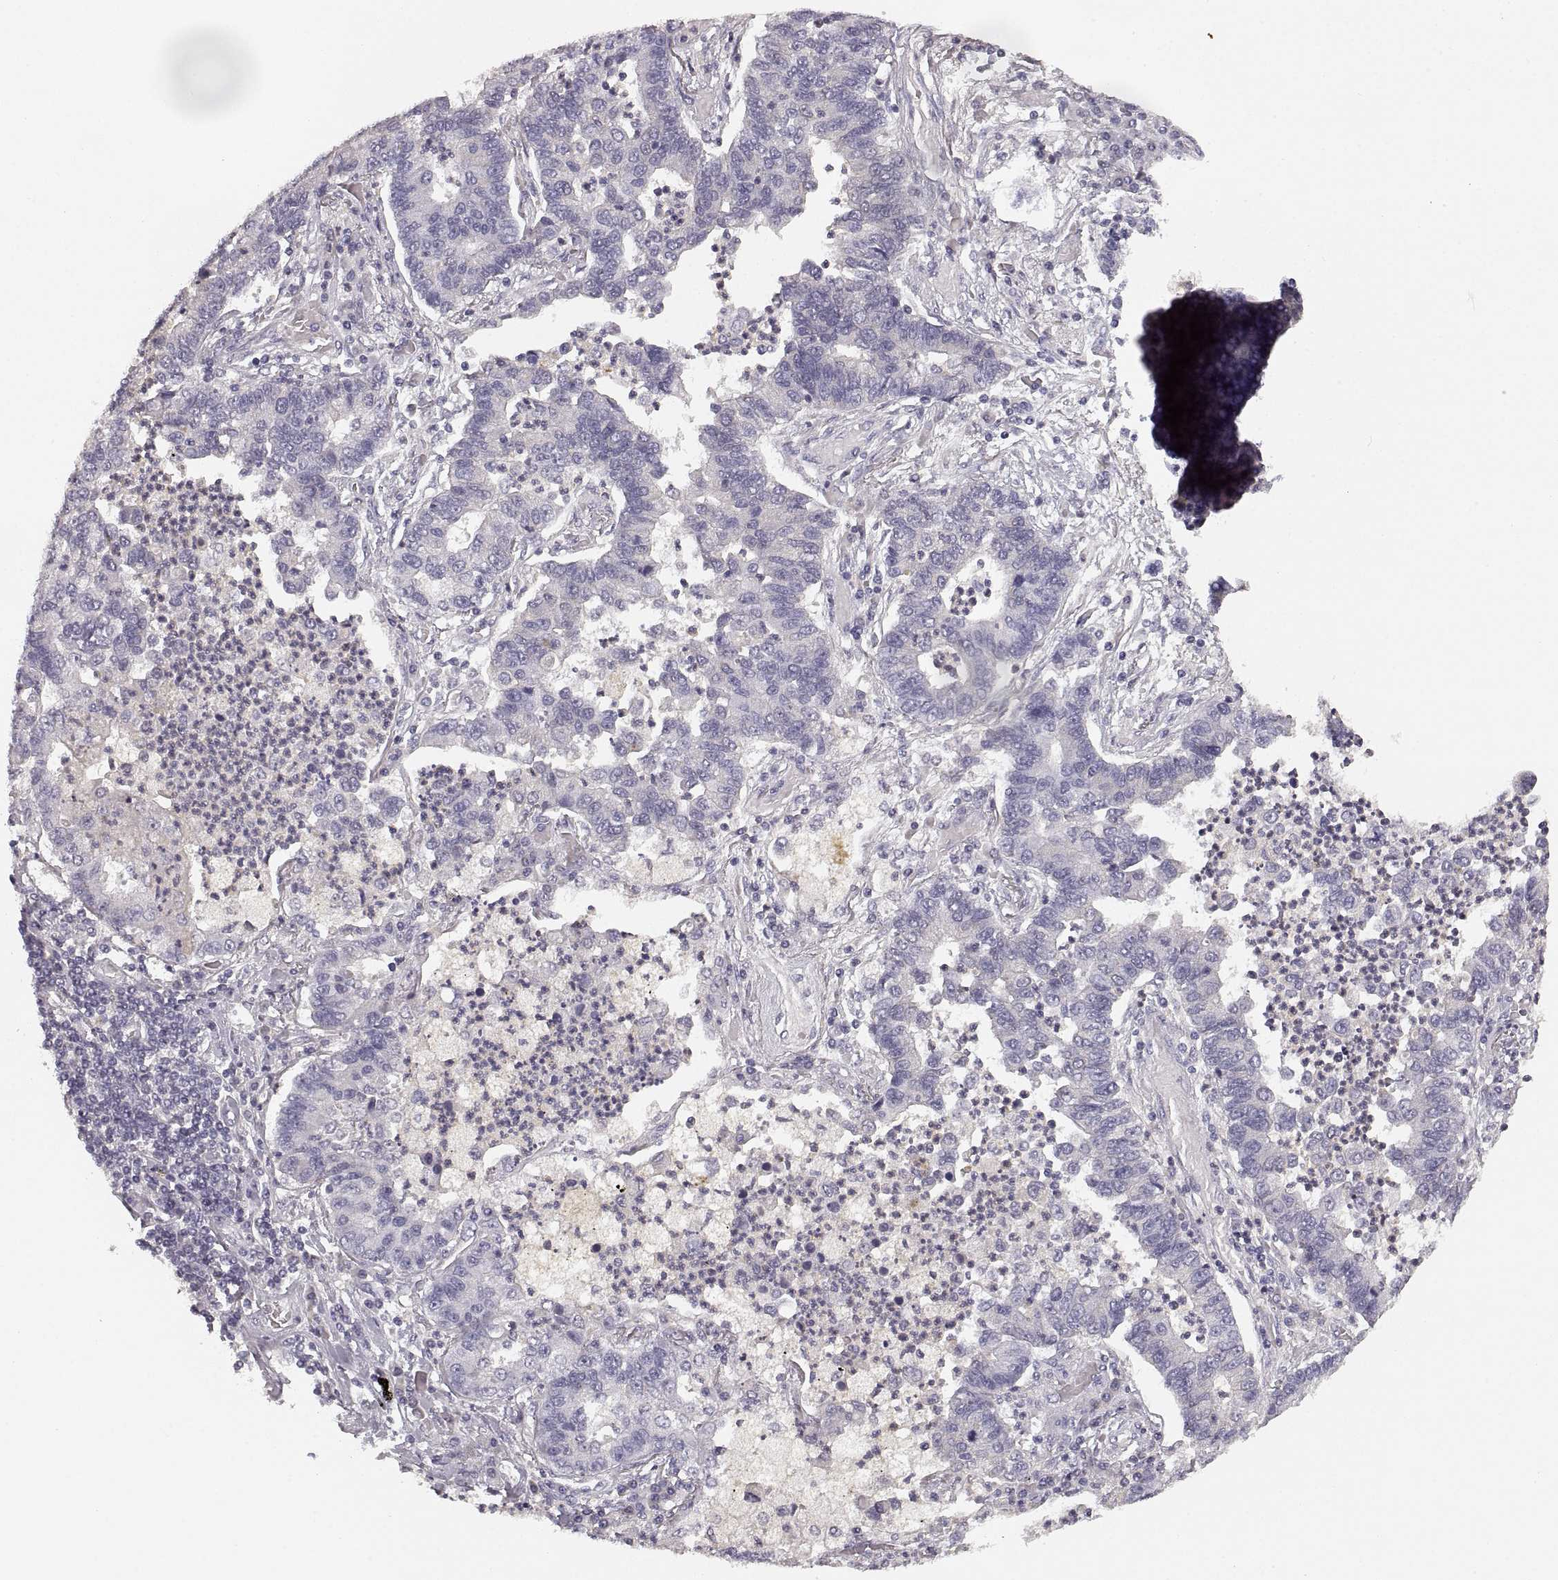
{"staining": {"intensity": "negative", "quantity": "none", "location": "none"}, "tissue": "lung cancer", "cell_type": "Tumor cells", "image_type": "cancer", "snomed": [{"axis": "morphology", "description": "Adenocarcinoma, NOS"}, {"axis": "topography", "description": "Lung"}], "caption": "There is no significant staining in tumor cells of lung adenocarcinoma. (Brightfield microscopy of DAB IHC at high magnification).", "gene": "RUNDC3A", "patient": {"sex": "female", "age": 57}}